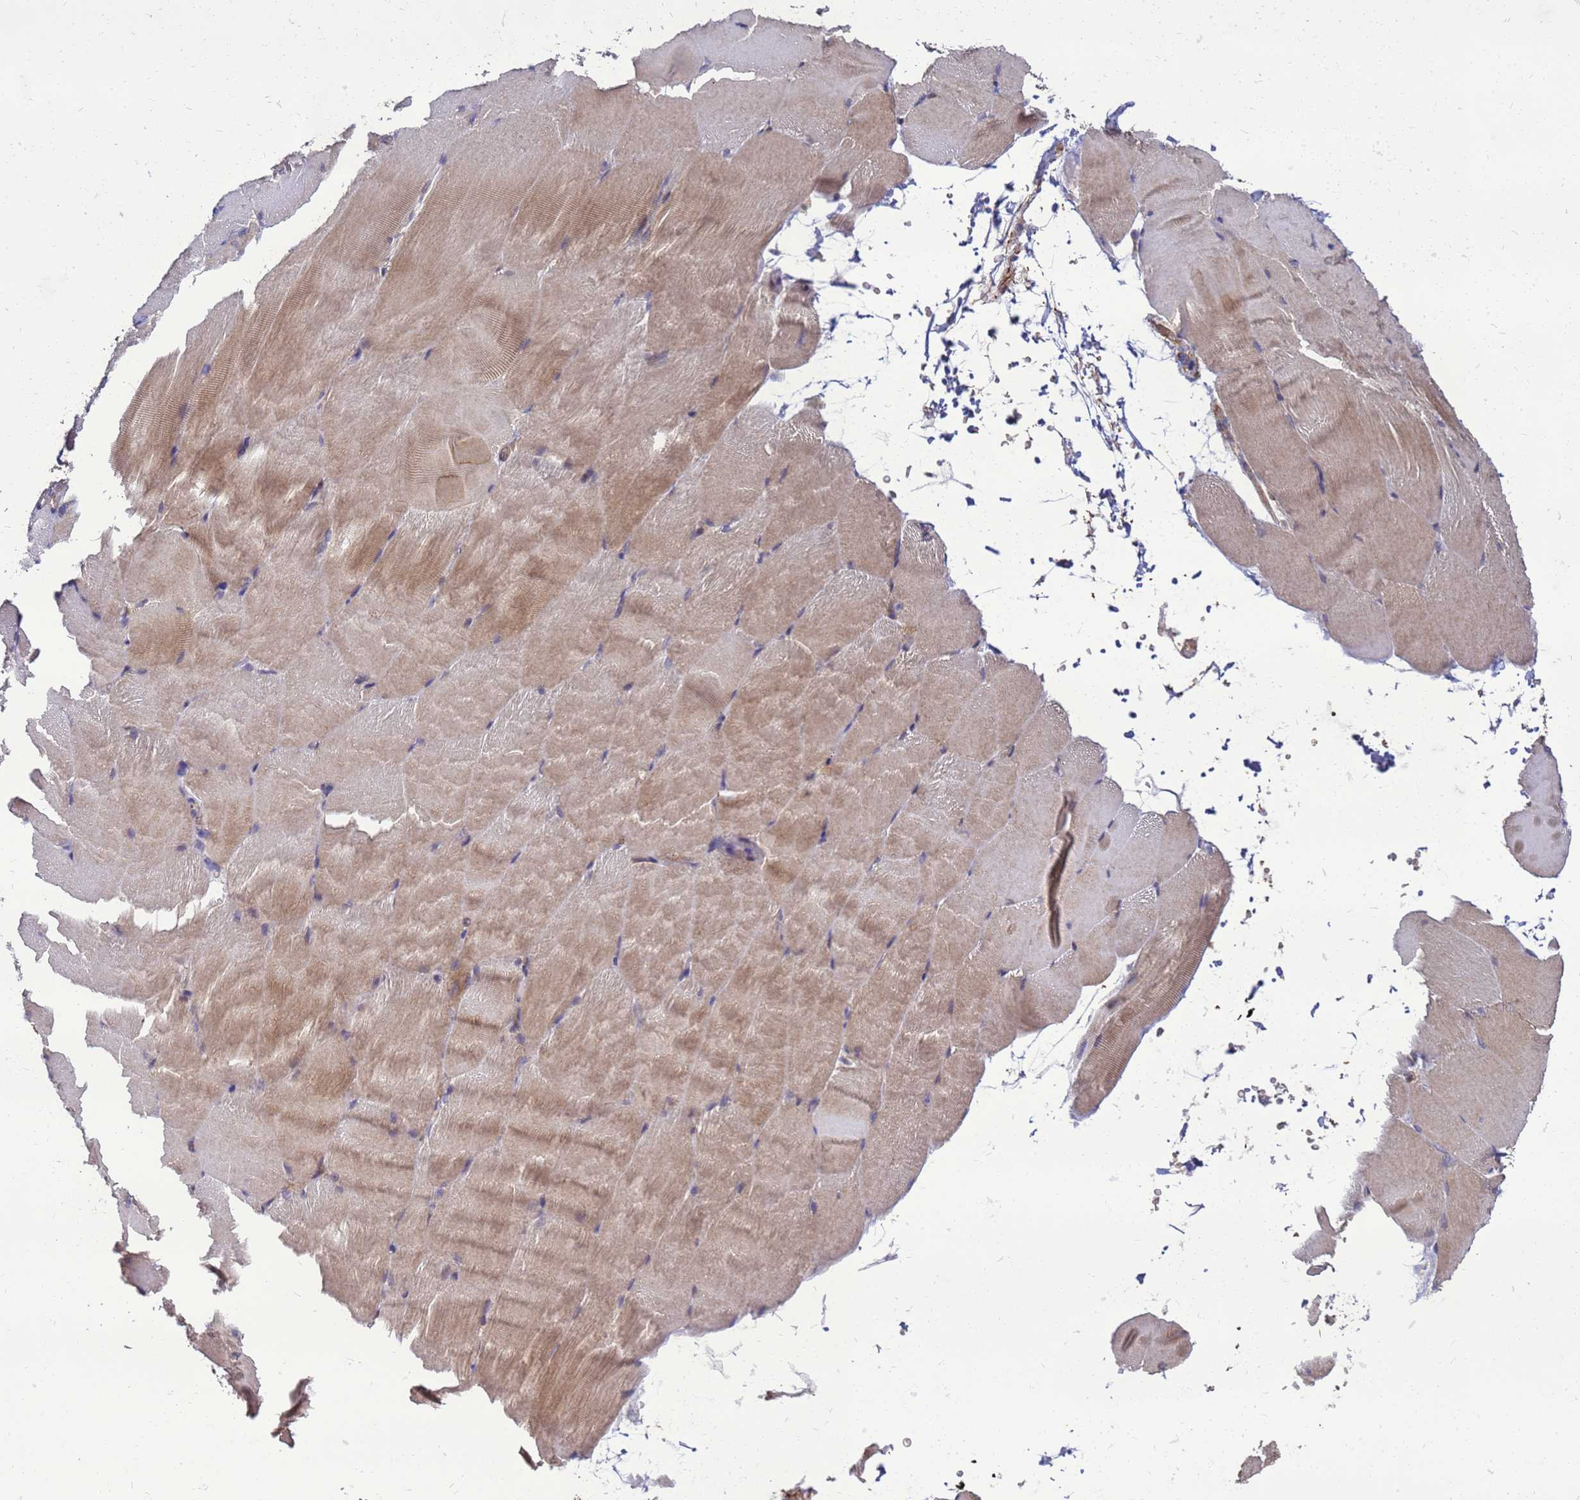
{"staining": {"intensity": "moderate", "quantity": "25%-75%", "location": "cytoplasmic/membranous"}, "tissue": "skeletal muscle", "cell_type": "Myocytes", "image_type": "normal", "snomed": [{"axis": "morphology", "description": "Normal tissue, NOS"}, {"axis": "topography", "description": "Skeletal muscle"}, {"axis": "topography", "description": "Parathyroid gland"}], "caption": "An immunohistochemistry (IHC) micrograph of benign tissue is shown. Protein staining in brown shows moderate cytoplasmic/membranous positivity in skeletal muscle within myocytes. (Brightfield microscopy of DAB IHC at high magnification).", "gene": "EIF4EBP3", "patient": {"sex": "female", "age": 37}}